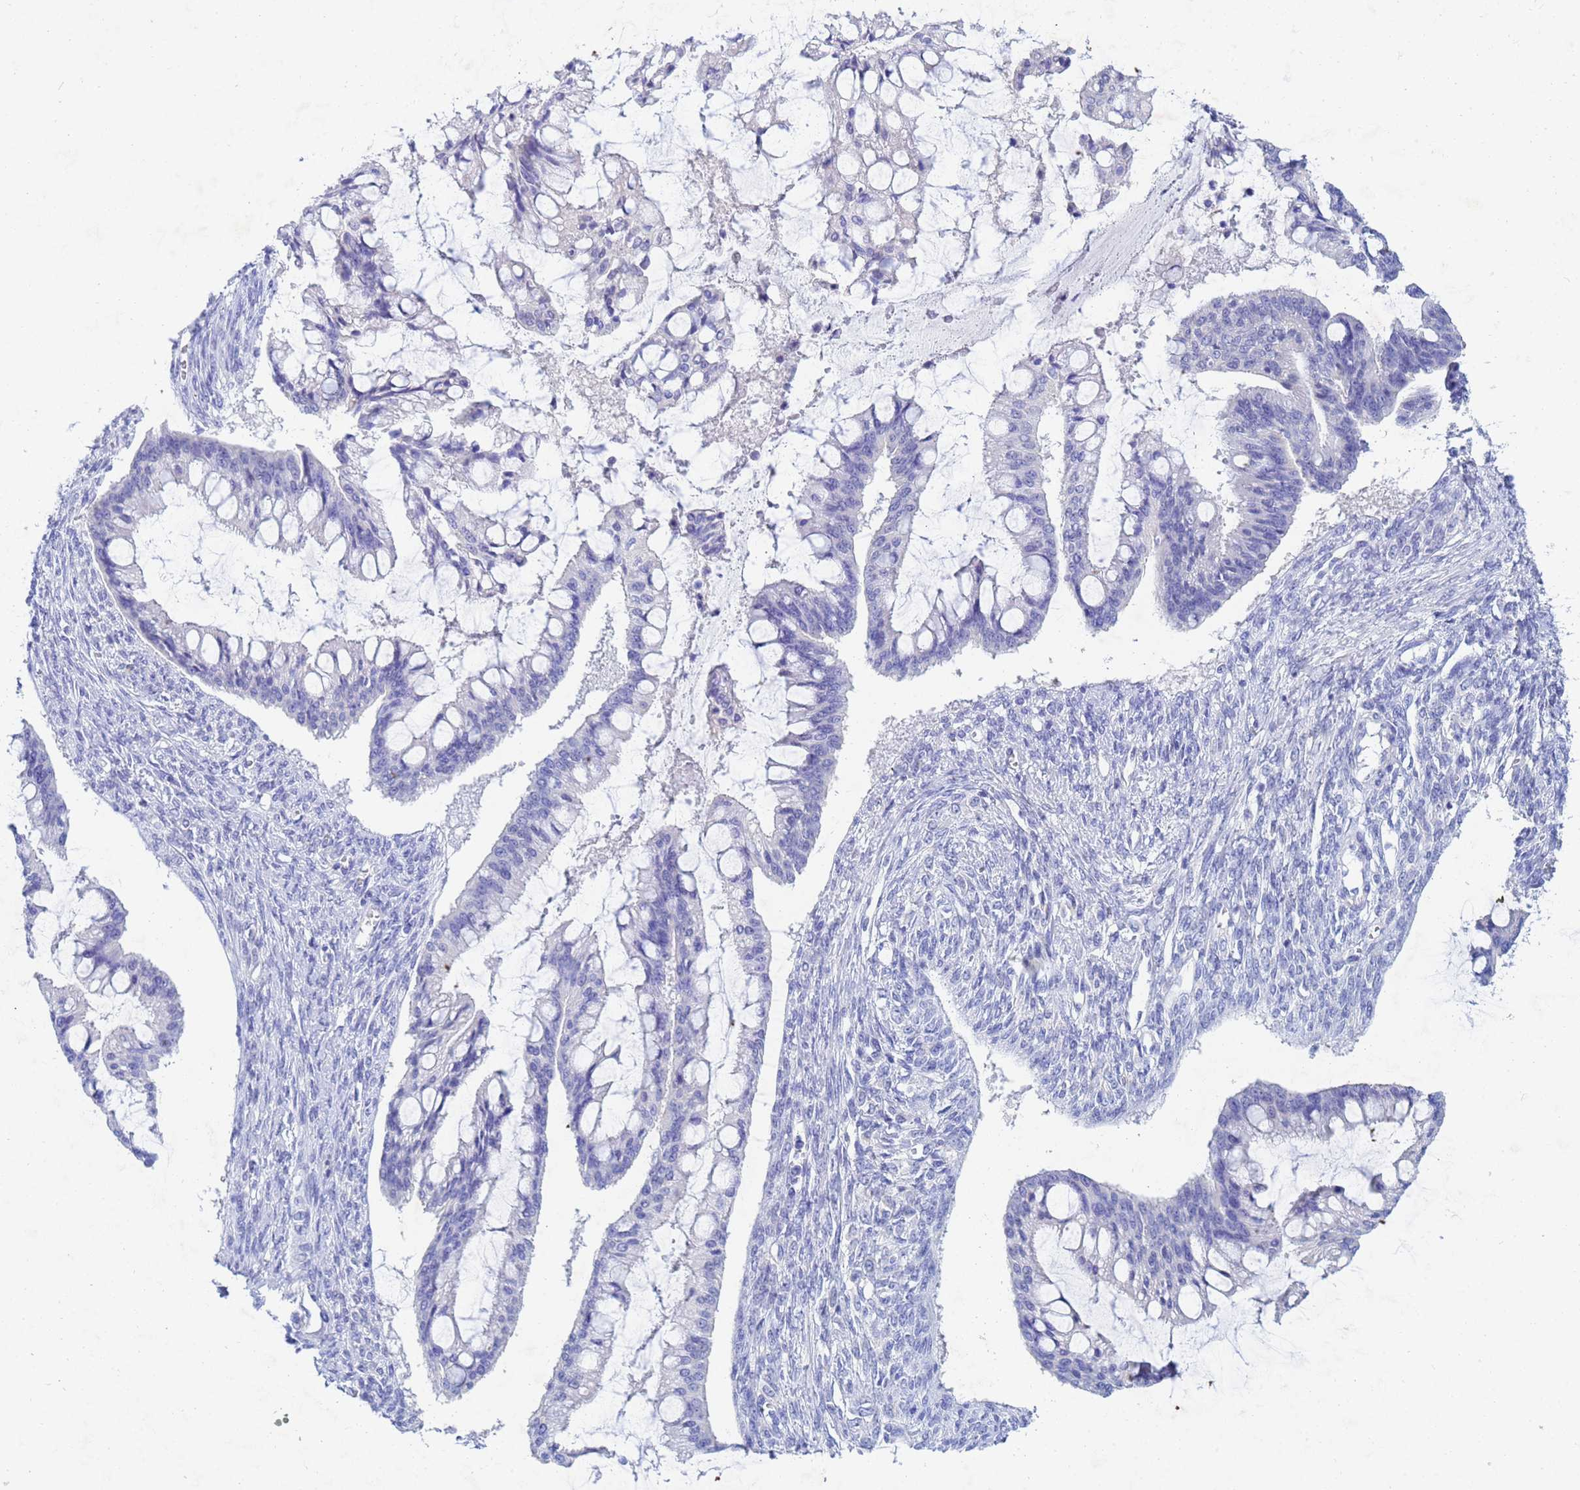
{"staining": {"intensity": "negative", "quantity": "none", "location": "none"}, "tissue": "ovarian cancer", "cell_type": "Tumor cells", "image_type": "cancer", "snomed": [{"axis": "morphology", "description": "Cystadenocarcinoma, mucinous, NOS"}, {"axis": "topography", "description": "Ovary"}], "caption": "Micrograph shows no significant protein staining in tumor cells of ovarian mucinous cystadenocarcinoma.", "gene": "CSTB", "patient": {"sex": "female", "age": 73}}